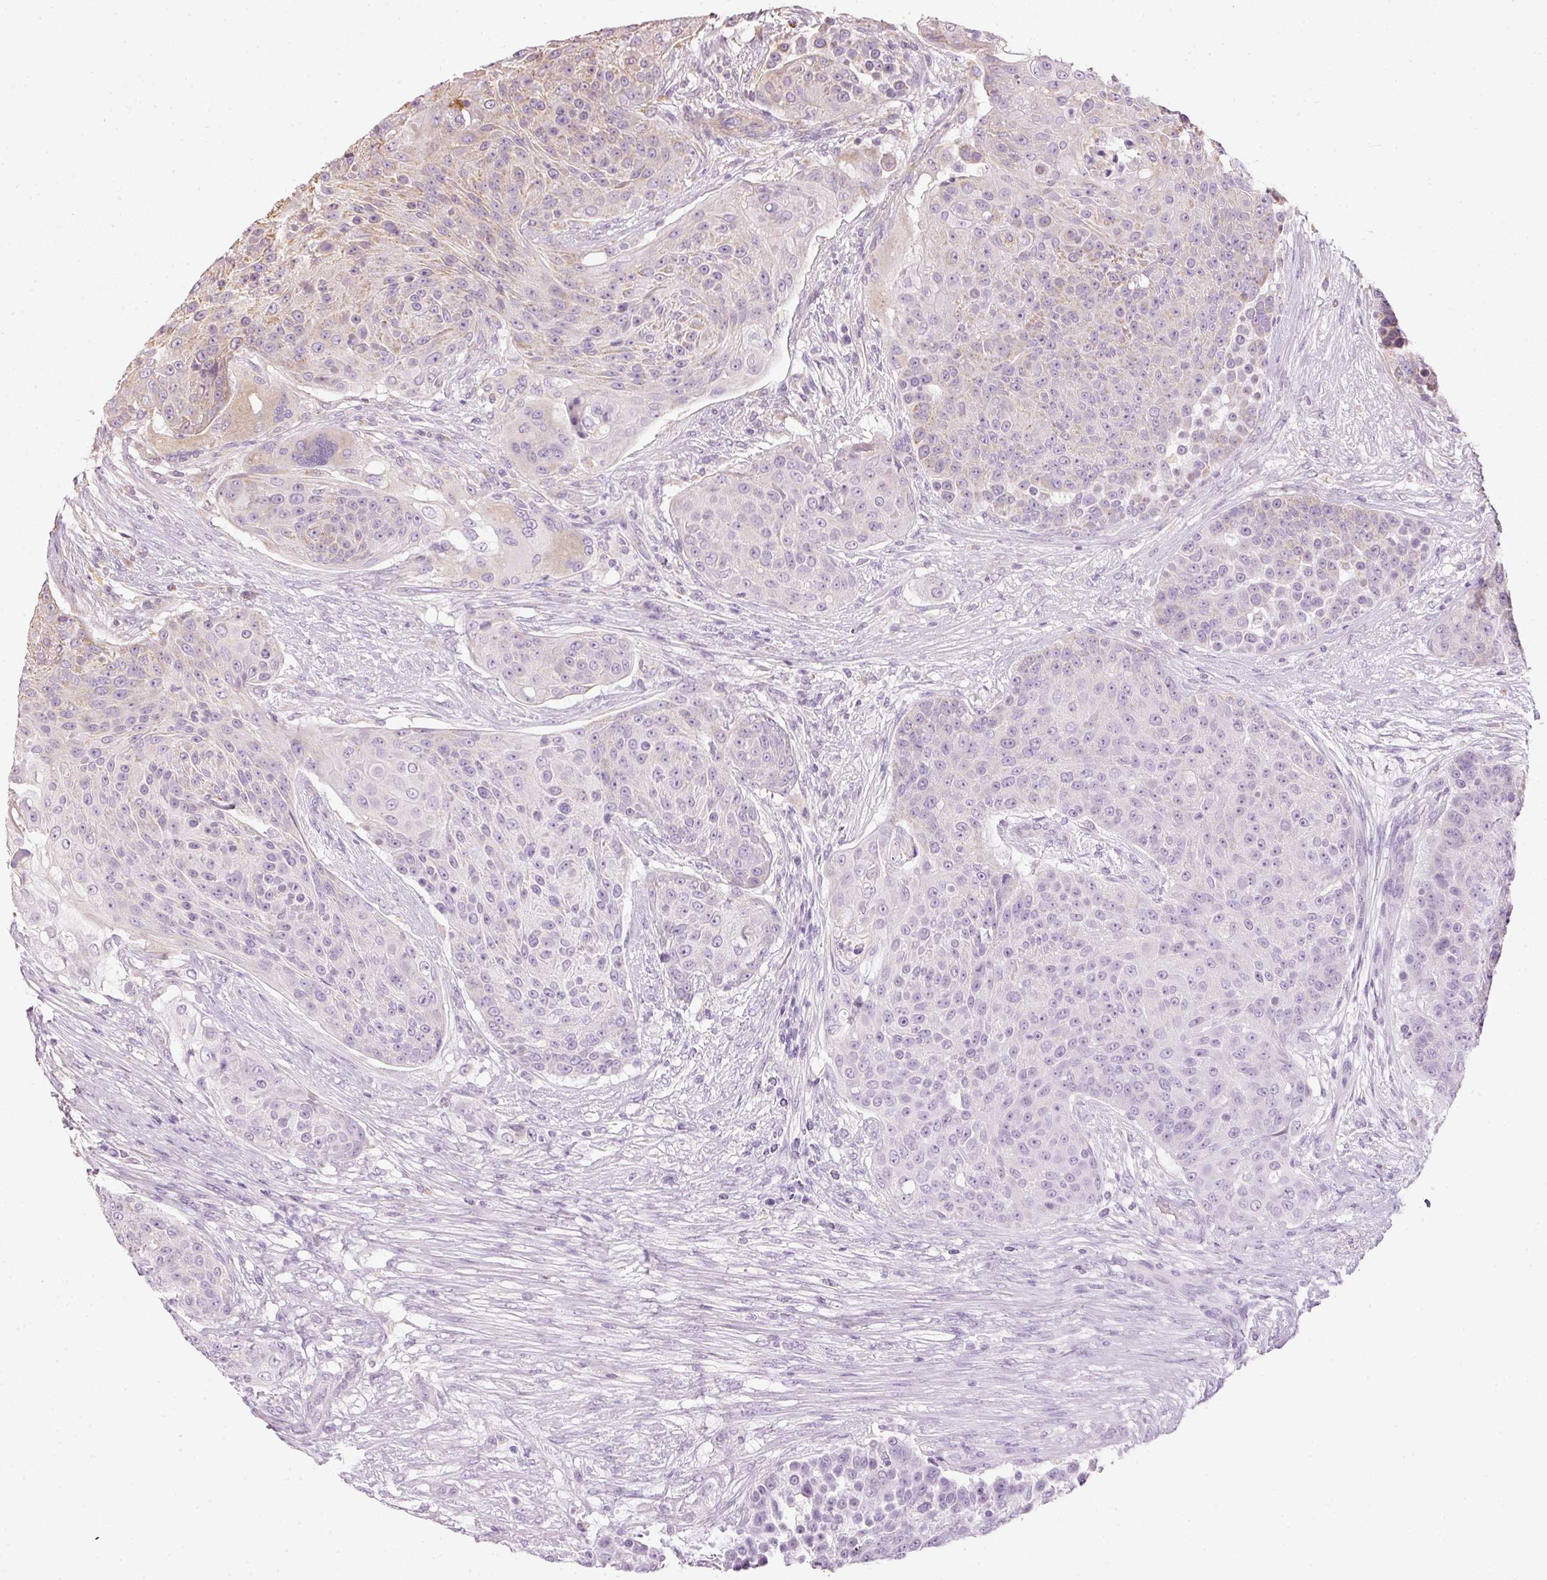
{"staining": {"intensity": "negative", "quantity": "none", "location": "none"}, "tissue": "urothelial cancer", "cell_type": "Tumor cells", "image_type": "cancer", "snomed": [{"axis": "morphology", "description": "Urothelial carcinoma, High grade"}, {"axis": "topography", "description": "Urinary bladder"}], "caption": "Protein analysis of high-grade urothelial carcinoma demonstrates no significant positivity in tumor cells.", "gene": "MTHFD1L", "patient": {"sex": "female", "age": 63}}